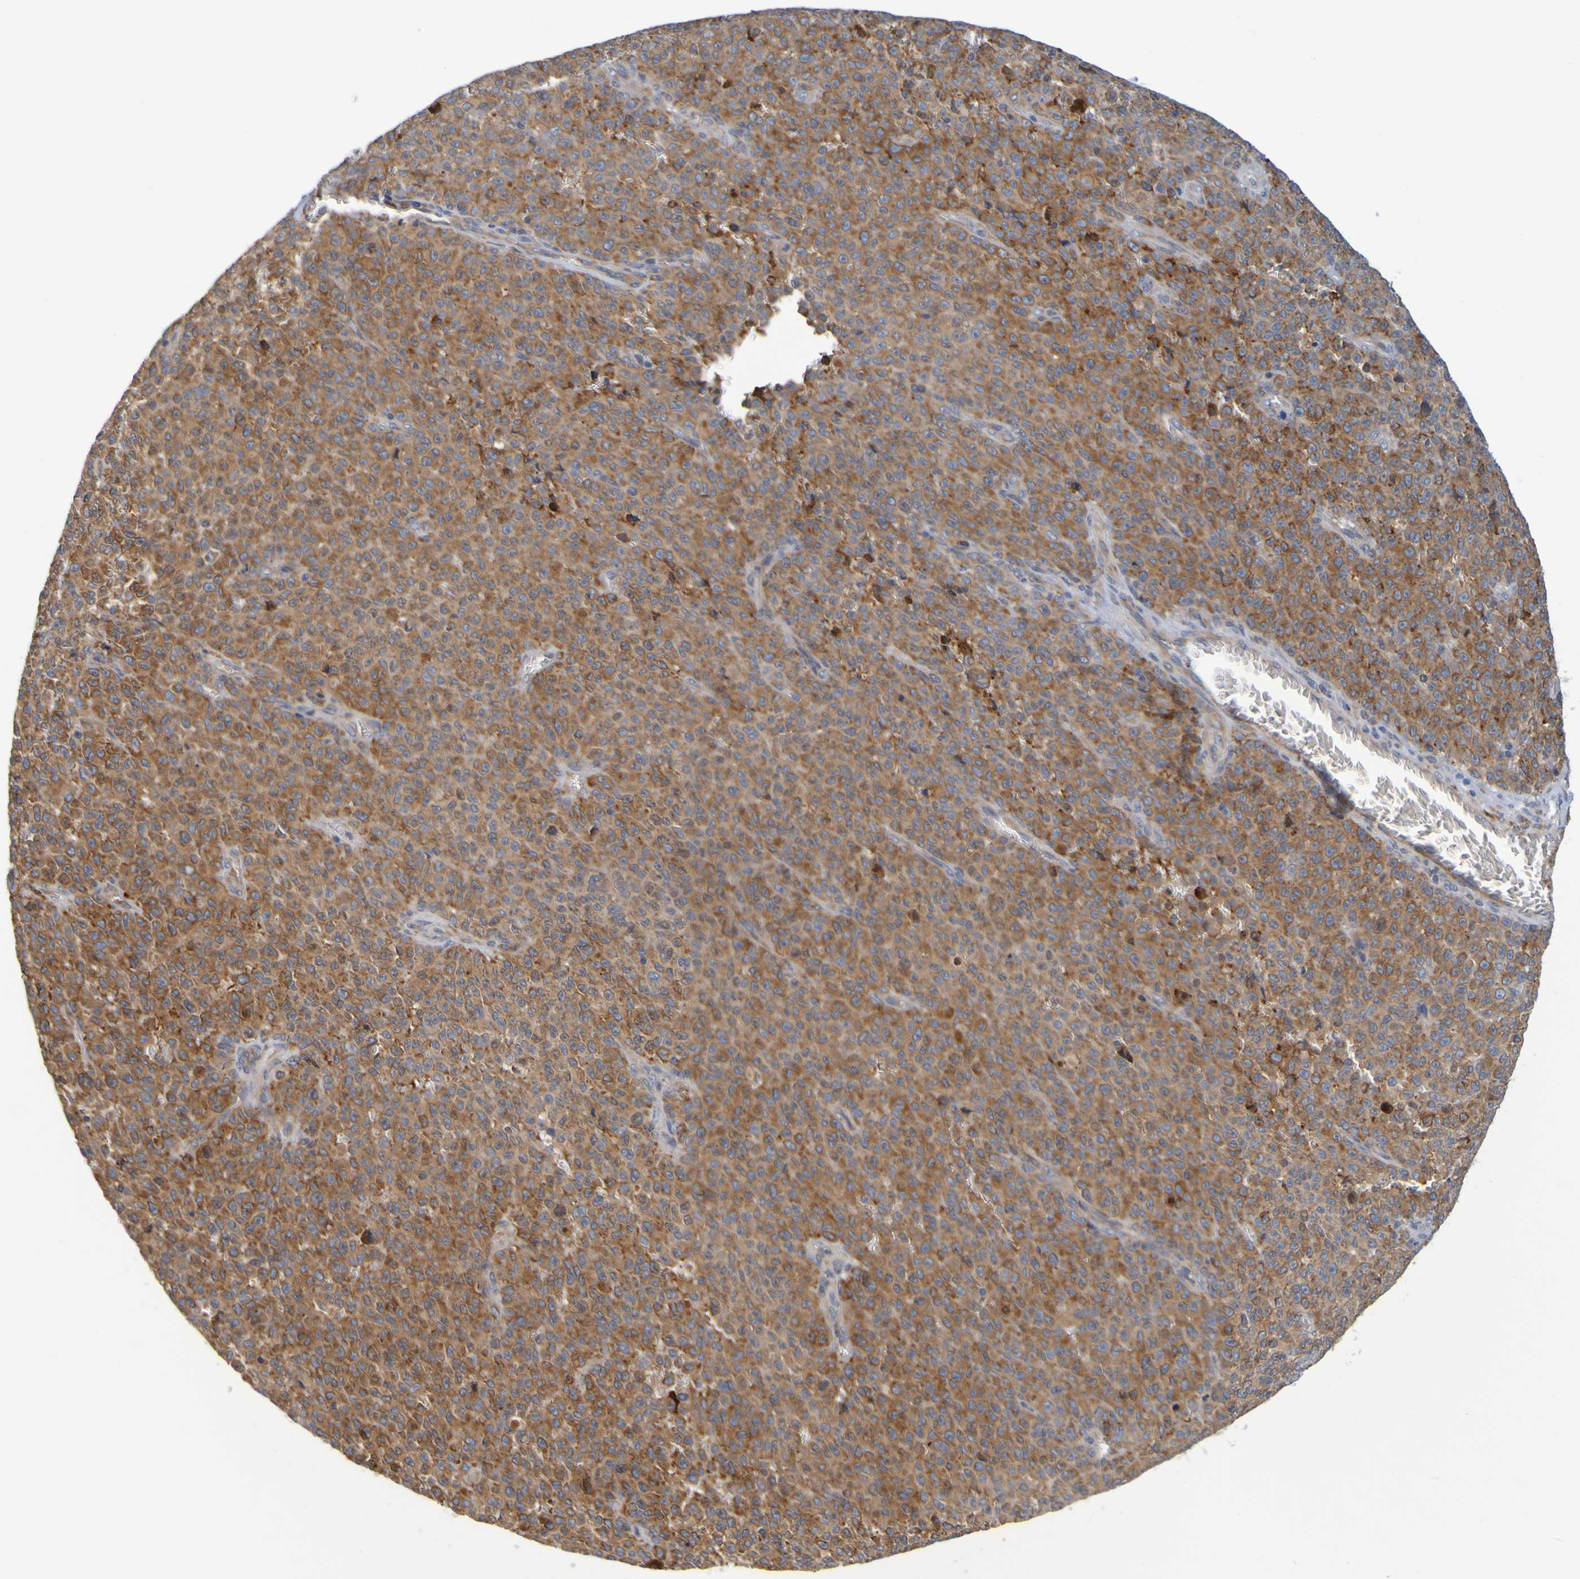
{"staining": {"intensity": "strong", "quantity": ">75%", "location": "cytoplasmic/membranous"}, "tissue": "melanoma", "cell_type": "Tumor cells", "image_type": "cancer", "snomed": [{"axis": "morphology", "description": "Malignant melanoma, NOS"}, {"axis": "topography", "description": "Skin"}], "caption": "Approximately >75% of tumor cells in human melanoma reveal strong cytoplasmic/membranous protein expression as visualized by brown immunohistochemical staining.", "gene": "SIL1", "patient": {"sex": "female", "age": 82}}